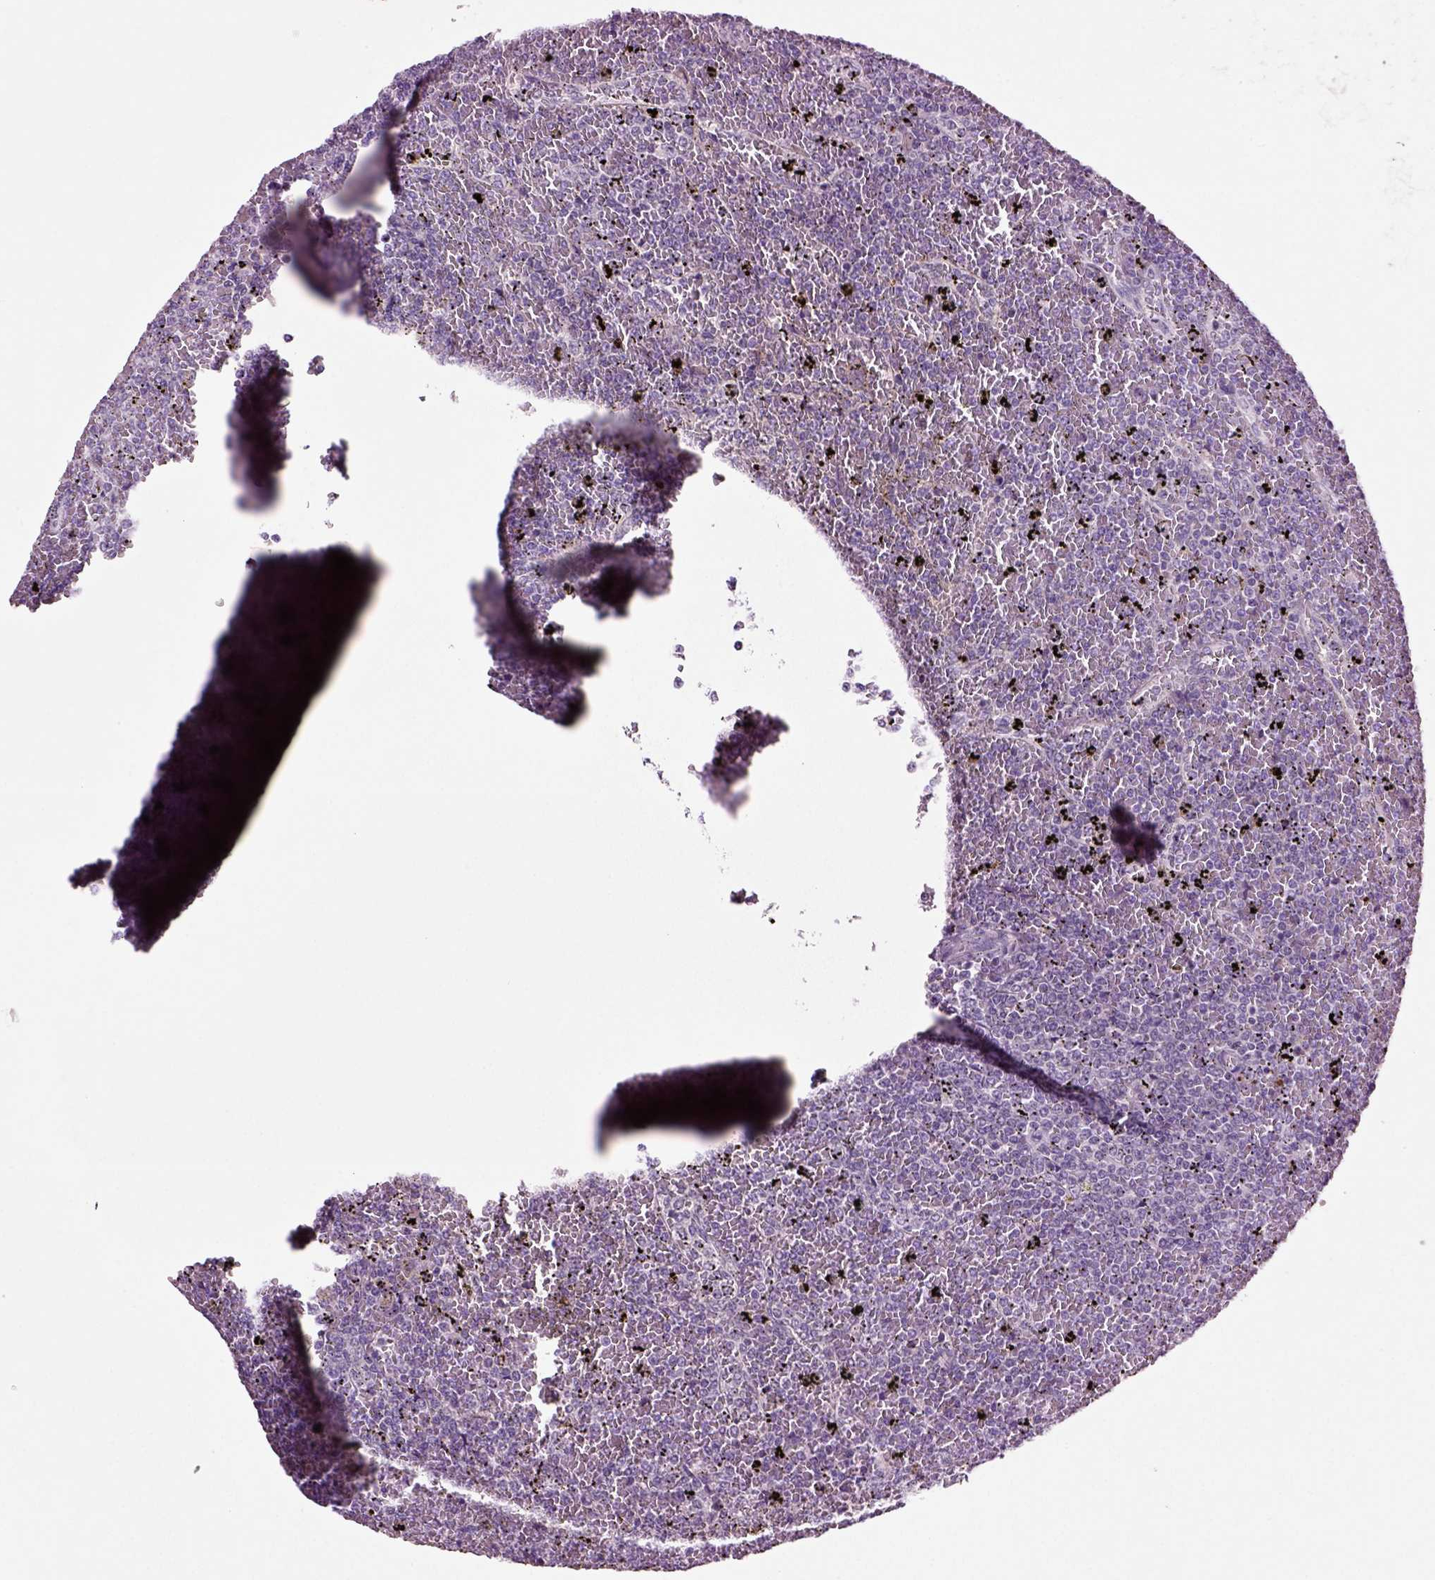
{"staining": {"intensity": "negative", "quantity": "none", "location": "none"}, "tissue": "lymphoma", "cell_type": "Tumor cells", "image_type": "cancer", "snomed": [{"axis": "morphology", "description": "Malignant lymphoma, non-Hodgkin's type, Low grade"}, {"axis": "topography", "description": "Spleen"}], "caption": "Immunohistochemical staining of lymphoma displays no significant expression in tumor cells.", "gene": "SLC17A6", "patient": {"sex": "female", "age": 77}}